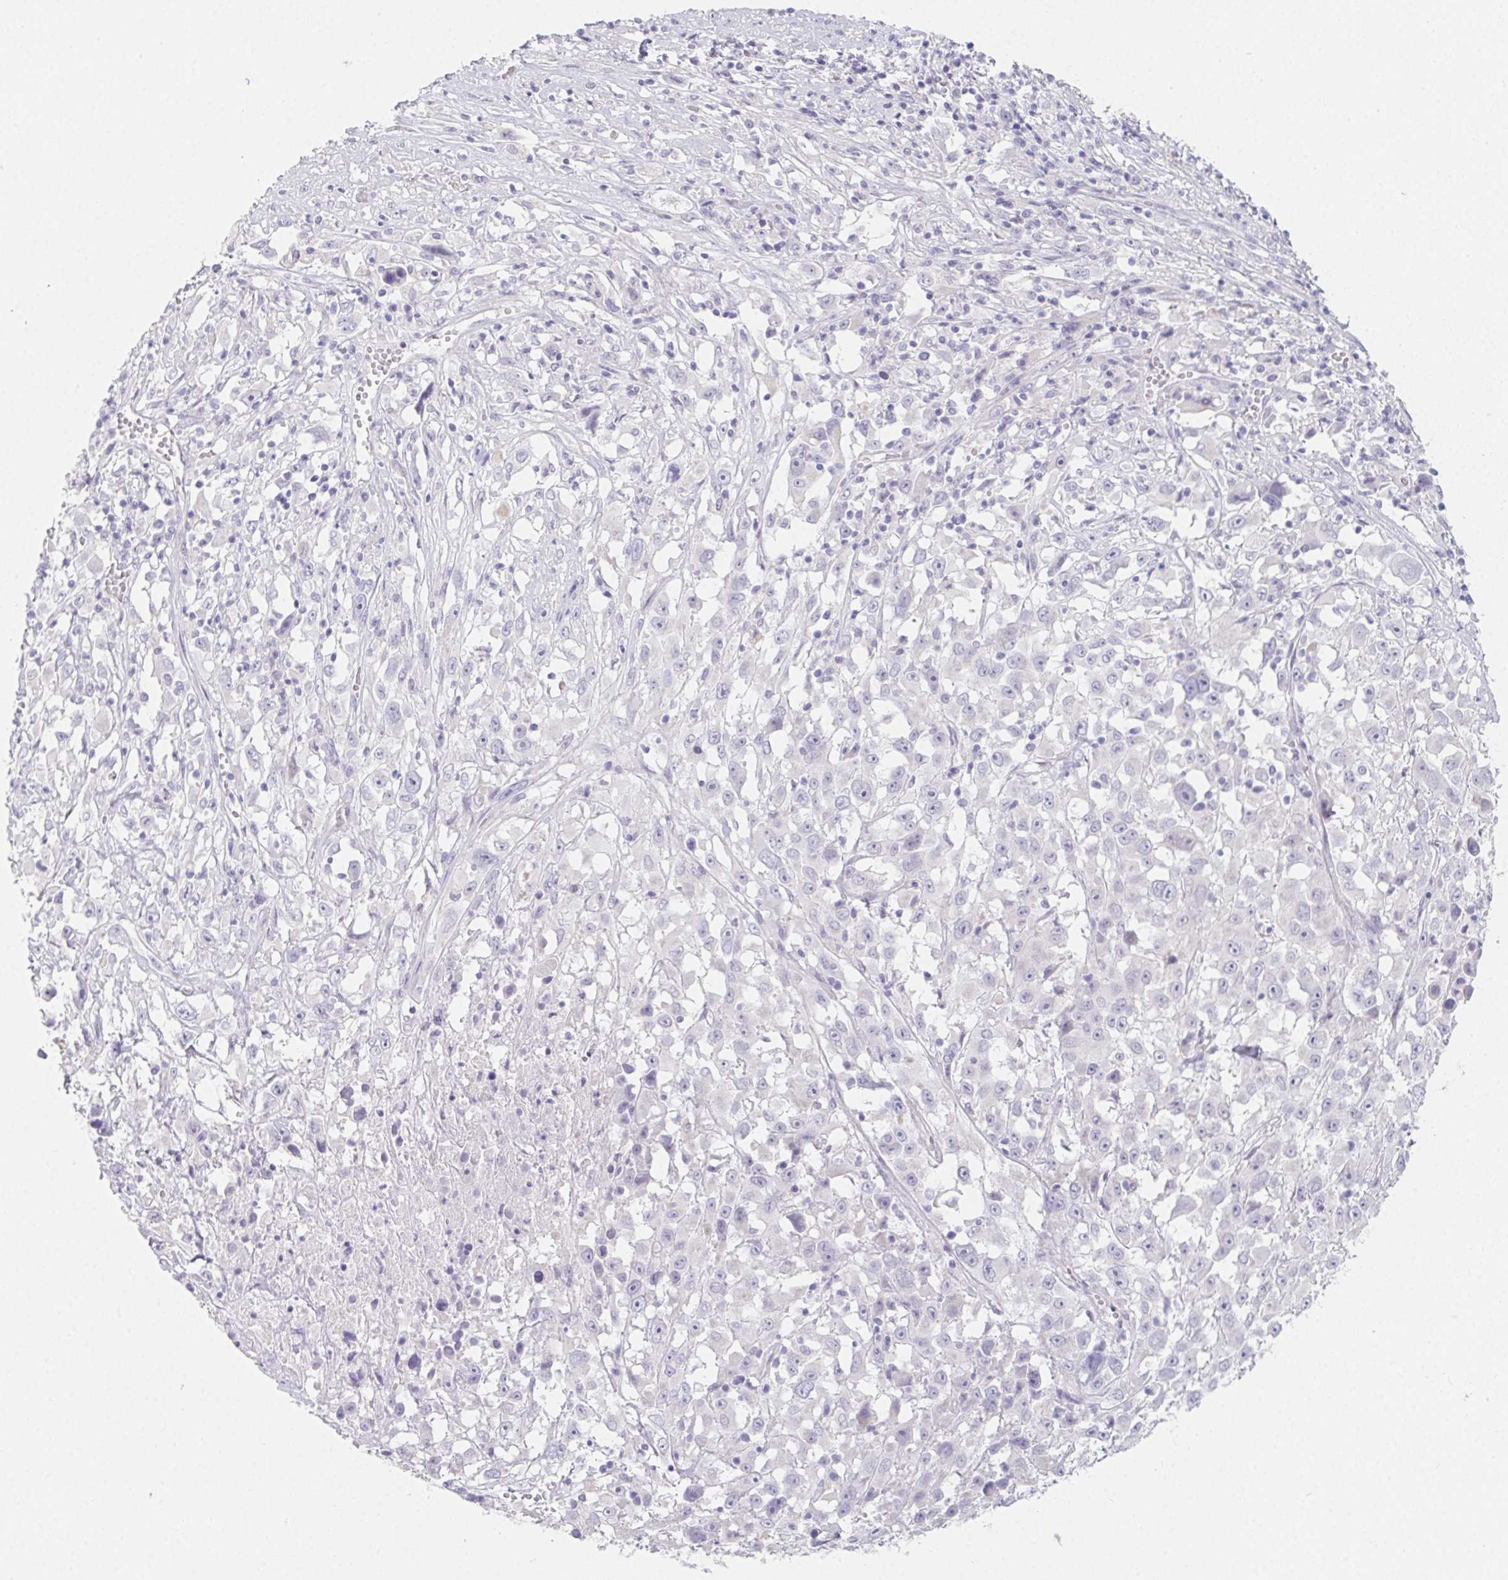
{"staining": {"intensity": "negative", "quantity": "none", "location": "none"}, "tissue": "melanoma", "cell_type": "Tumor cells", "image_type": "cancer", "snomed": [{"axis": "morphology", "description": "Malignant melanoma, Metastatic site"}, {"axis": "topography", "description": "Soft tissue"}], "caption": "Tumor cells show no significant positivity in malignant melanoma (metastatic site).", "gene": "GLIPR1L1", "patient": {"sex": "male", "age": 50}}